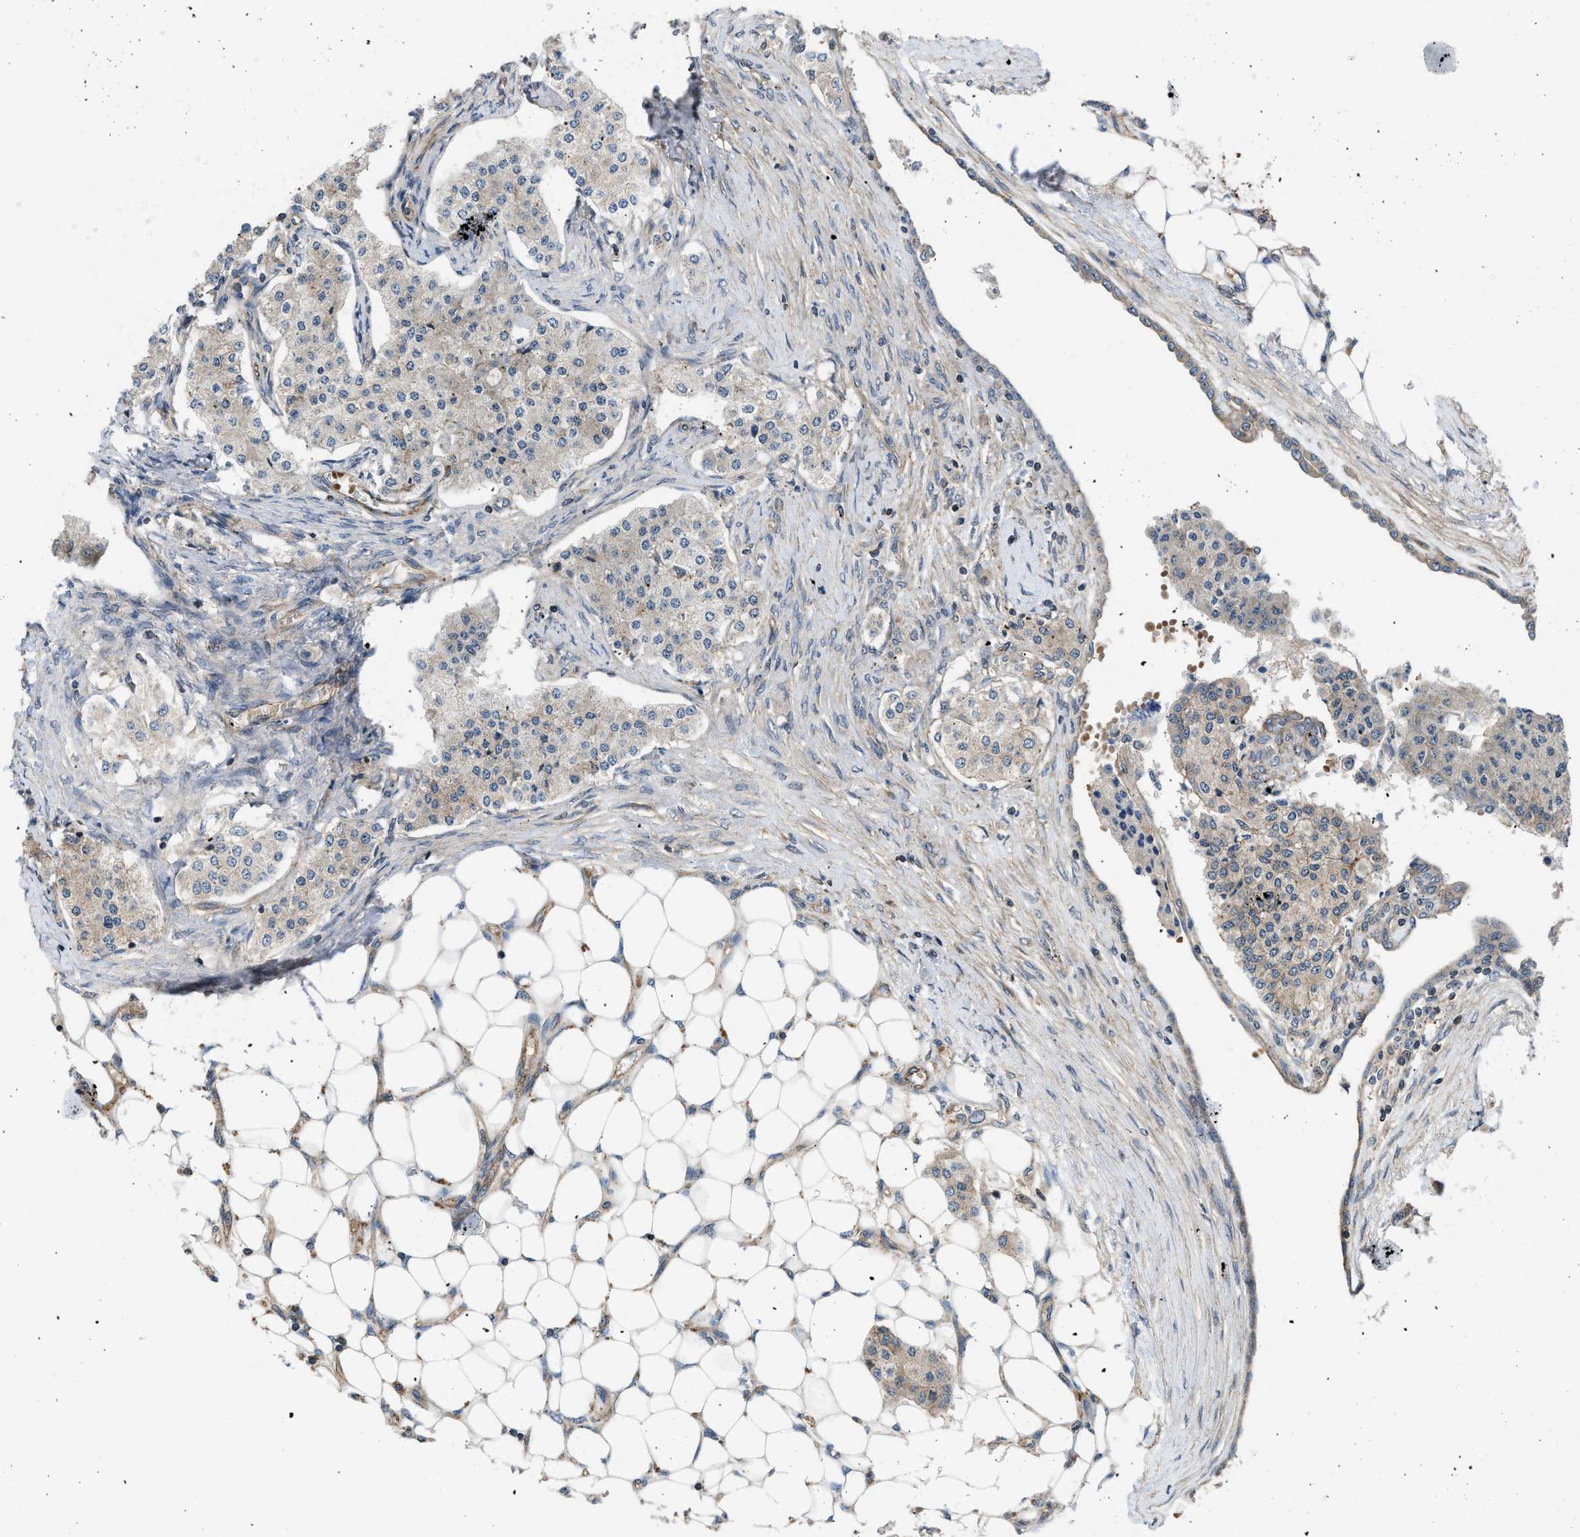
{"staining": {"intensity": "negative", "quantity": "none", "location": "none"}, "tissue": "carcinoid", "cell_type": "Tumor cells", "image_type": "cancer", "snomed": [{"axis": "morphology", "description": "Carcinoid, malignant, NOS"}, {"axis": "topography", "description": "Colon"}], "caption": "Carcinoid was stained to show a protein in brown. There is no significant expression in tumor cells. The staining was performed using DAB (3,3'-diaminobenzidine) to visualize the protein expression in brown, while the nuclei were stained in blue with hematoxylin (Magnification: 20x).", "gene": "GPATCH2L", "patient": {"sex": "female", "age": 52}}